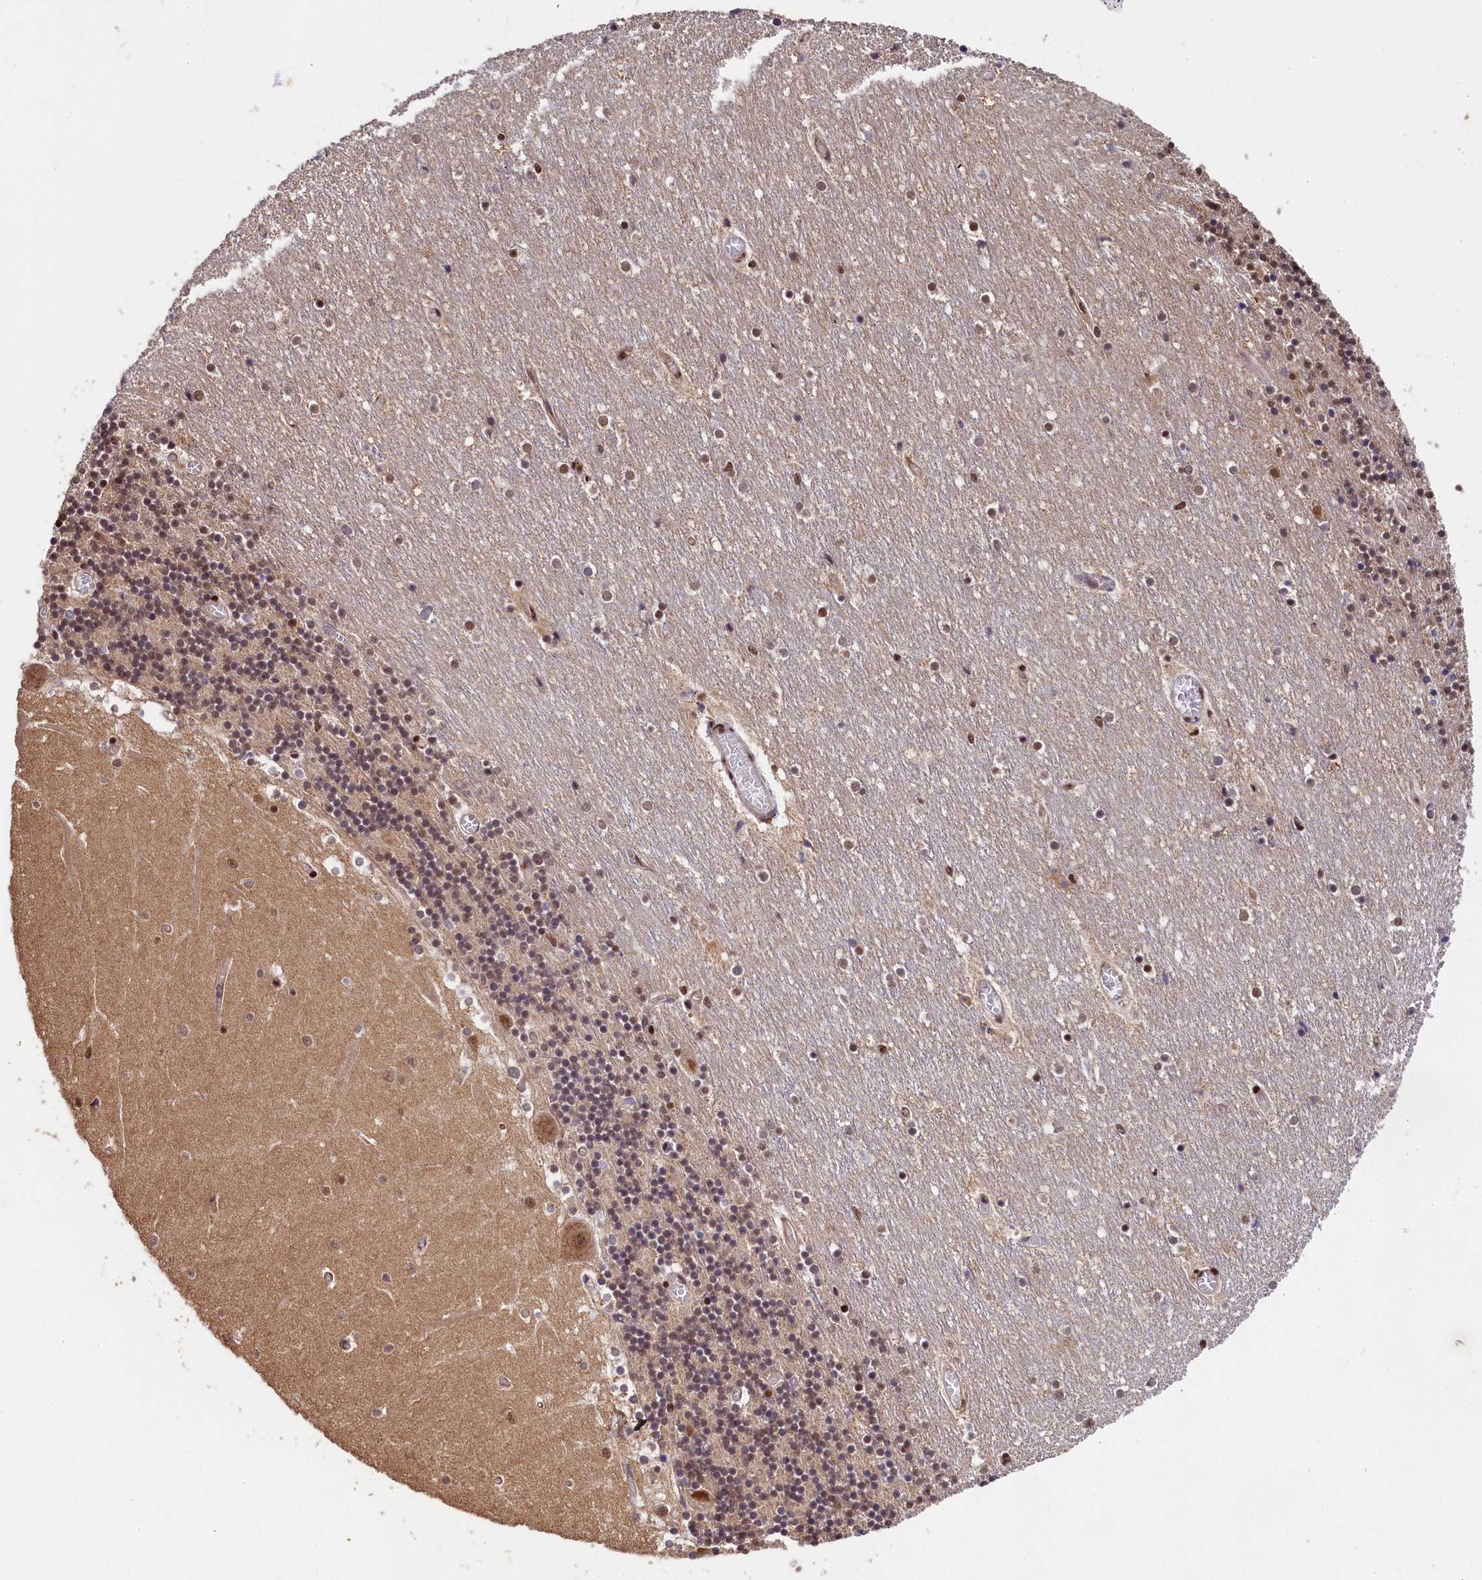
{"staining": {"intensity": "strong", "quantity": "25%-75%", "location": "nuclear"}, "tissue": "cerebellum", "cell_type": "Cells in granular layer", "image_type": "normal", "snomed": [{"axis": "morphology", "description": "Normal tissue, NOS"}, {"axis": "topography", "description": "Cerebellum"}], "caption": "Immunohistochemistry micrograph of unremarkable human cerebellum stained for a protein (brown), which displays high levels of strong nuclear expression in approximately 25%-75% of cells in granular layer.", "gene": "ADIG", "patient": {"sex": "female", "age": 28}}